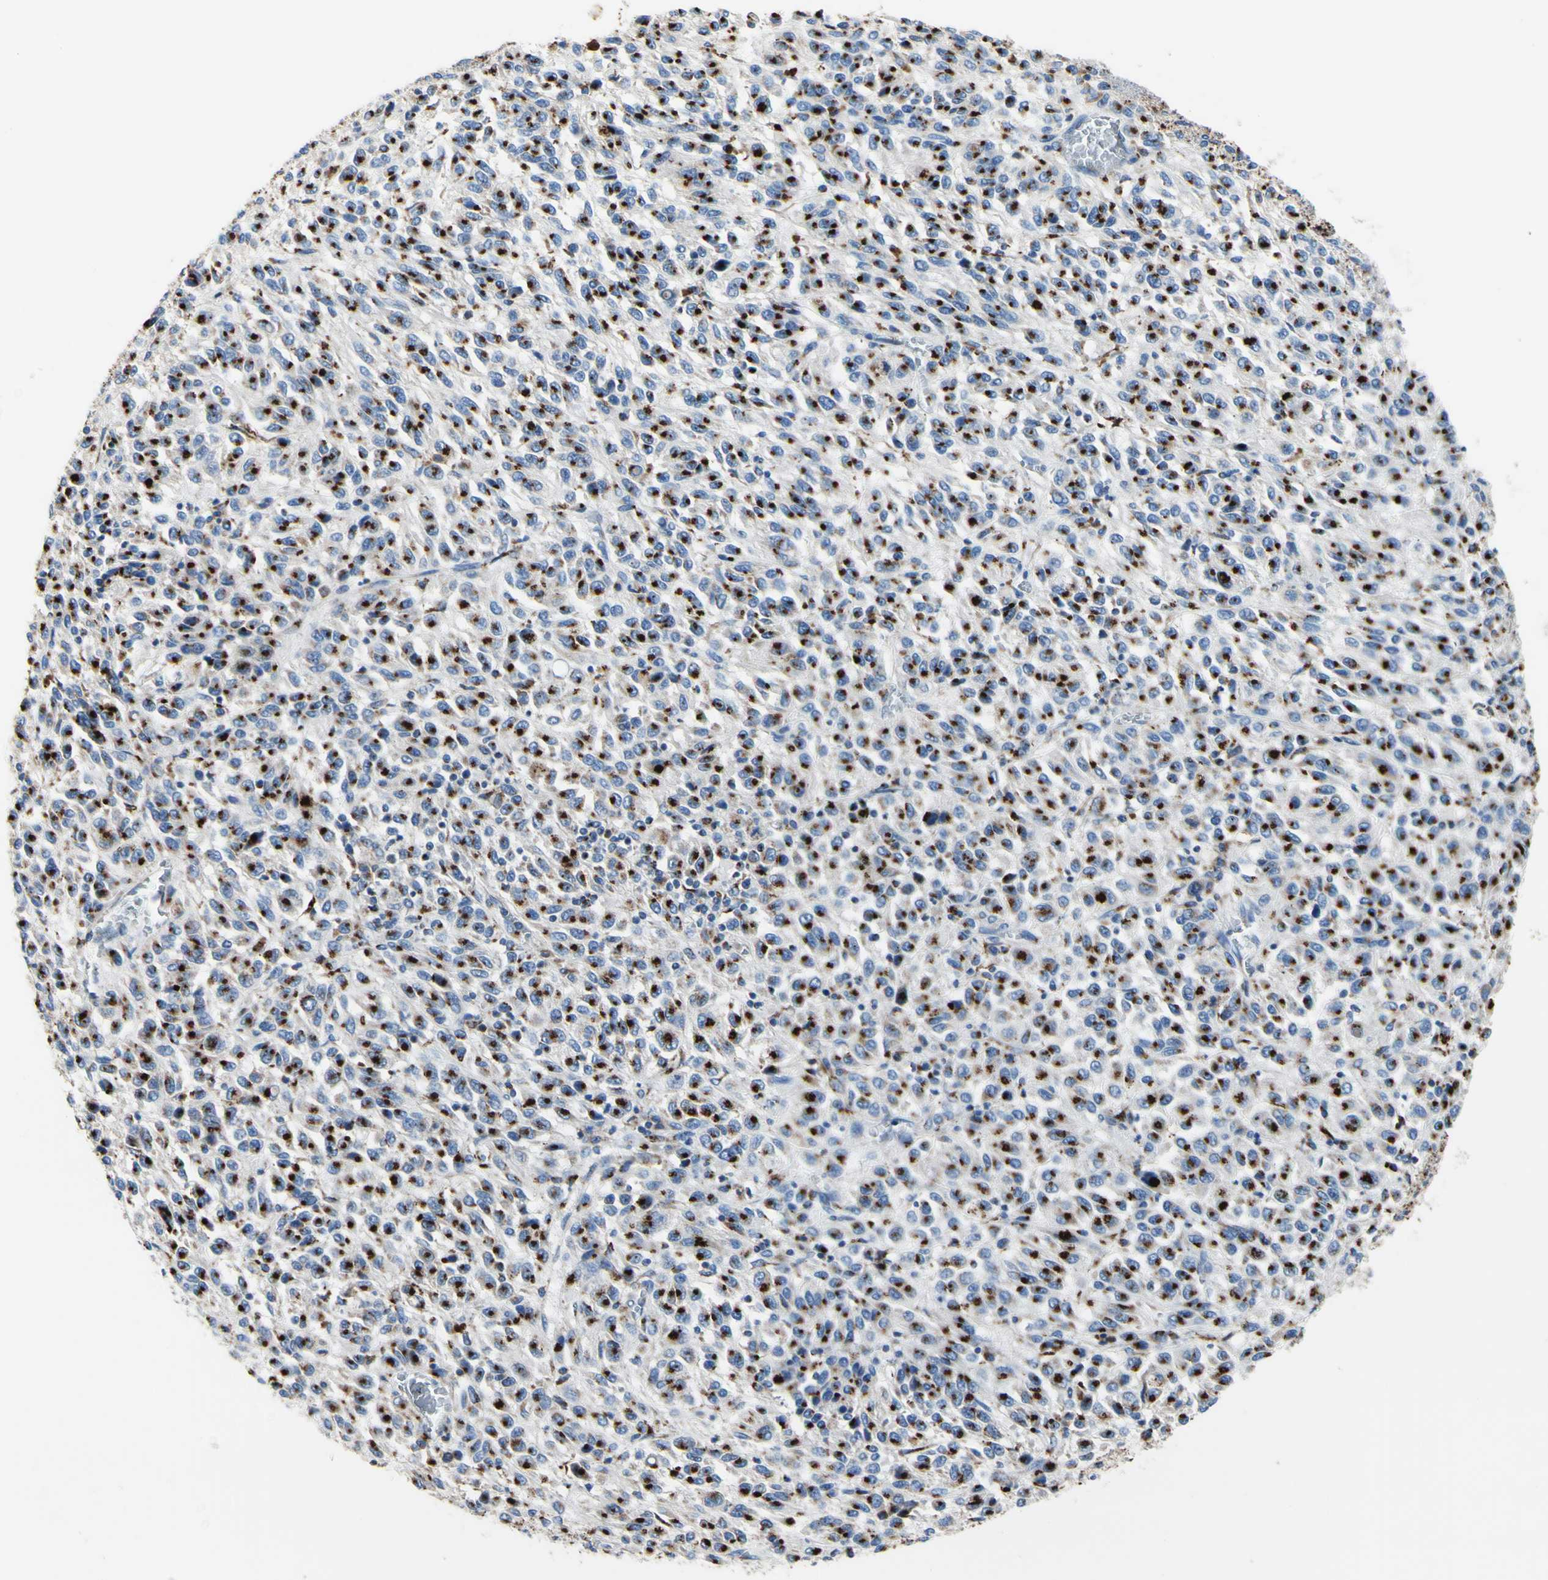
{"staining": {"intensity": "strong", "quantity": "25%-75%", "location": "cytoplasmic/membranous"}, "tissue": "melanoma", "cell_type": "Tumor cells", "image_type": "cancer", "snomed": [{"axis": "morphology", "description": "Malignant melanoma, Metastatic site"}, {"axis": "topography", "description": "Lung"}], "caption": "Malignant melanoma (metastatic site) stained with immunohistochemistry (IHC) exhibits strong cytoplasmic/membranous positivity in about 25%-75% of tumor cells.", "gene": "GALNT2", "patient": {"sex": "male", "age": 64}}